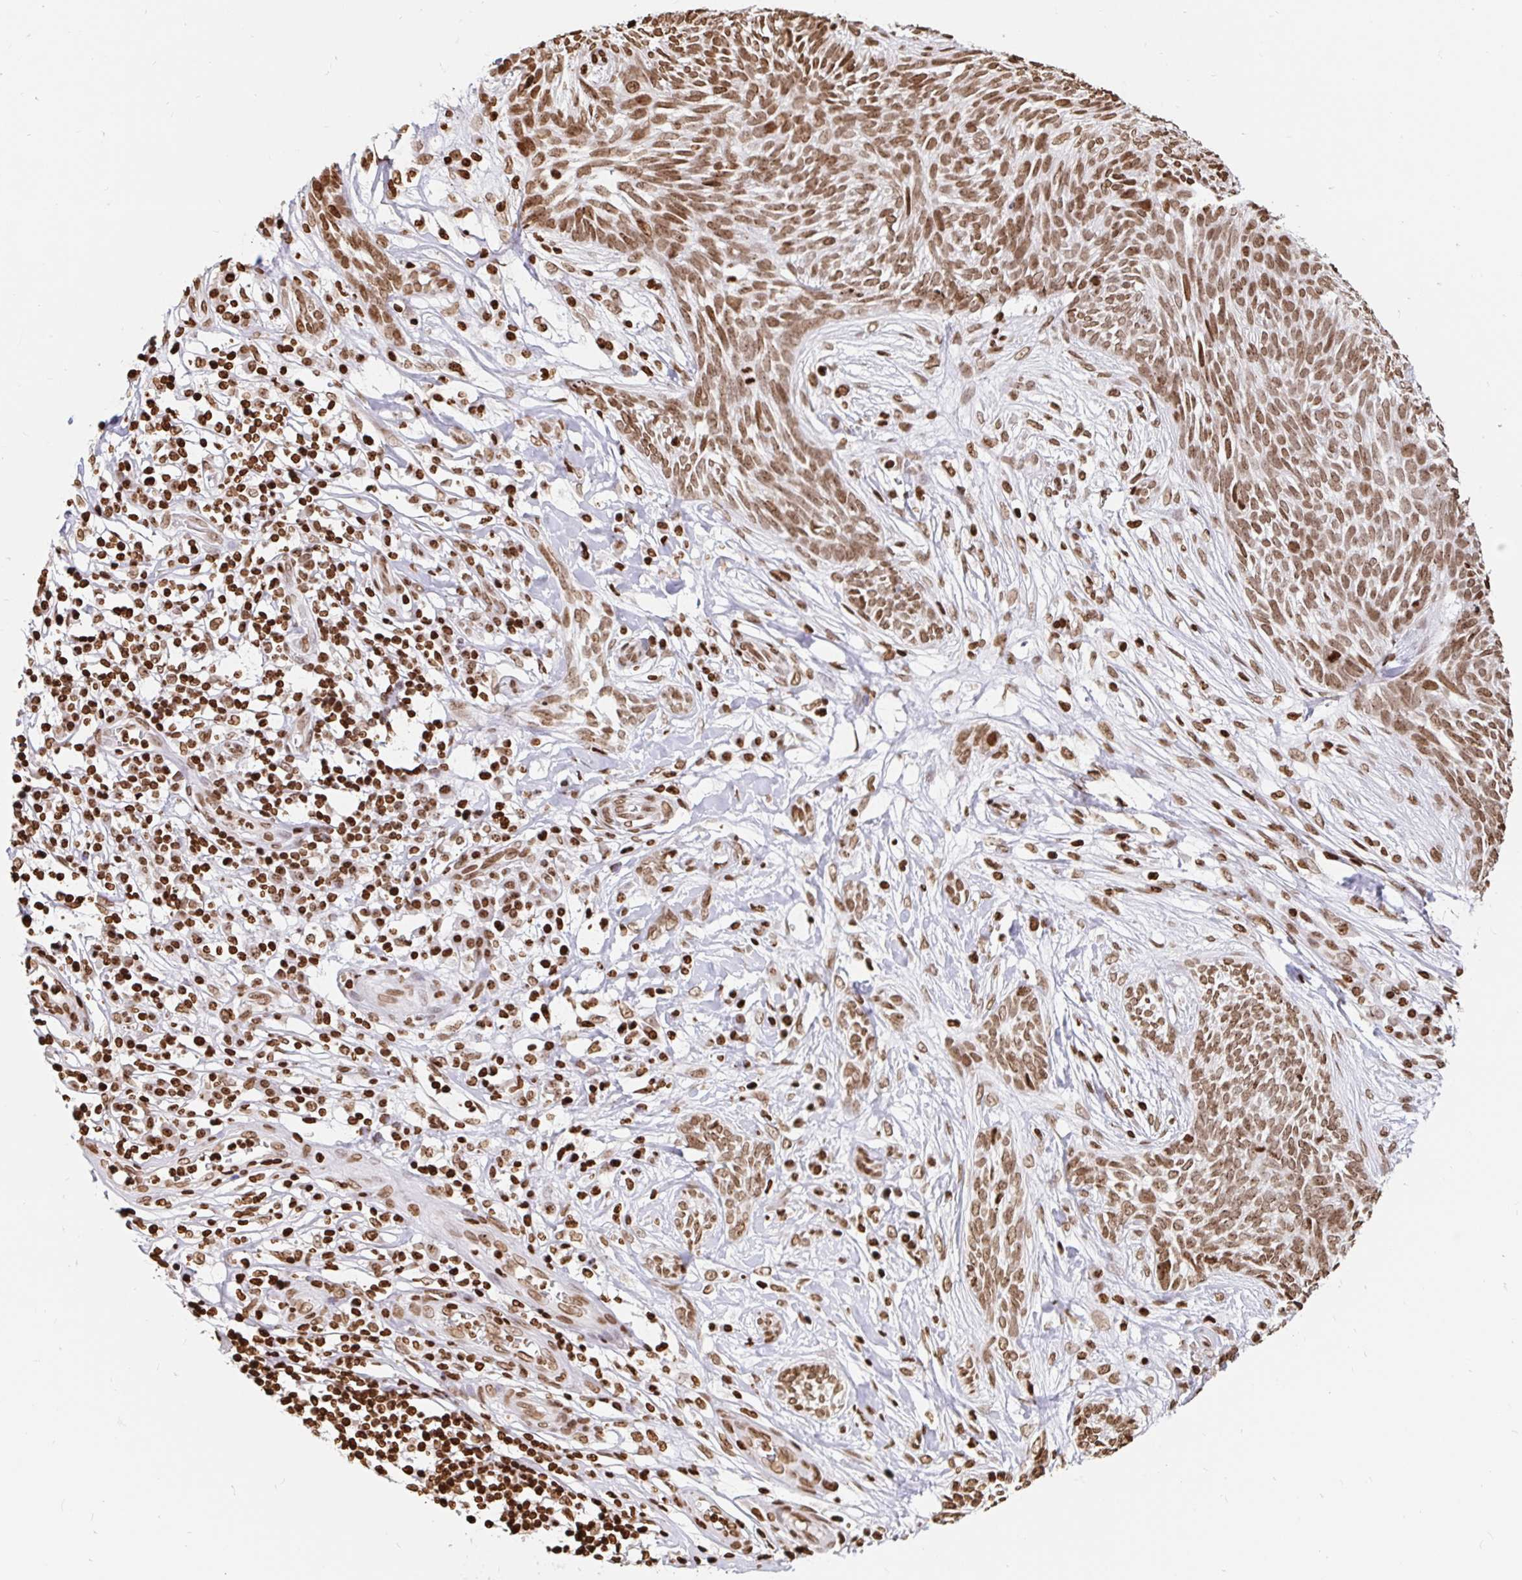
{"staining": {"intensity": "moderate", "quantity": ">75%", "location": "nuclear"}, "tissue": "skin cancer", "cell_type": "Tumor cells", "image_type": "cancer", "snomed": [{"axis": "morphology", "description": "Basal cell carcinoma"}, {"axis": "topography", "description": "Skin"}, {"axis": "topography", "description": "Skin, foot"}], "caption": "Protein analysis of skin cancer (basal cell carcinoma) tissue displays moderate nuclear positivity in about >75% of tumor cells.", "gene": "H2BC5", "patient": {"sex": "female", "age": 86}}